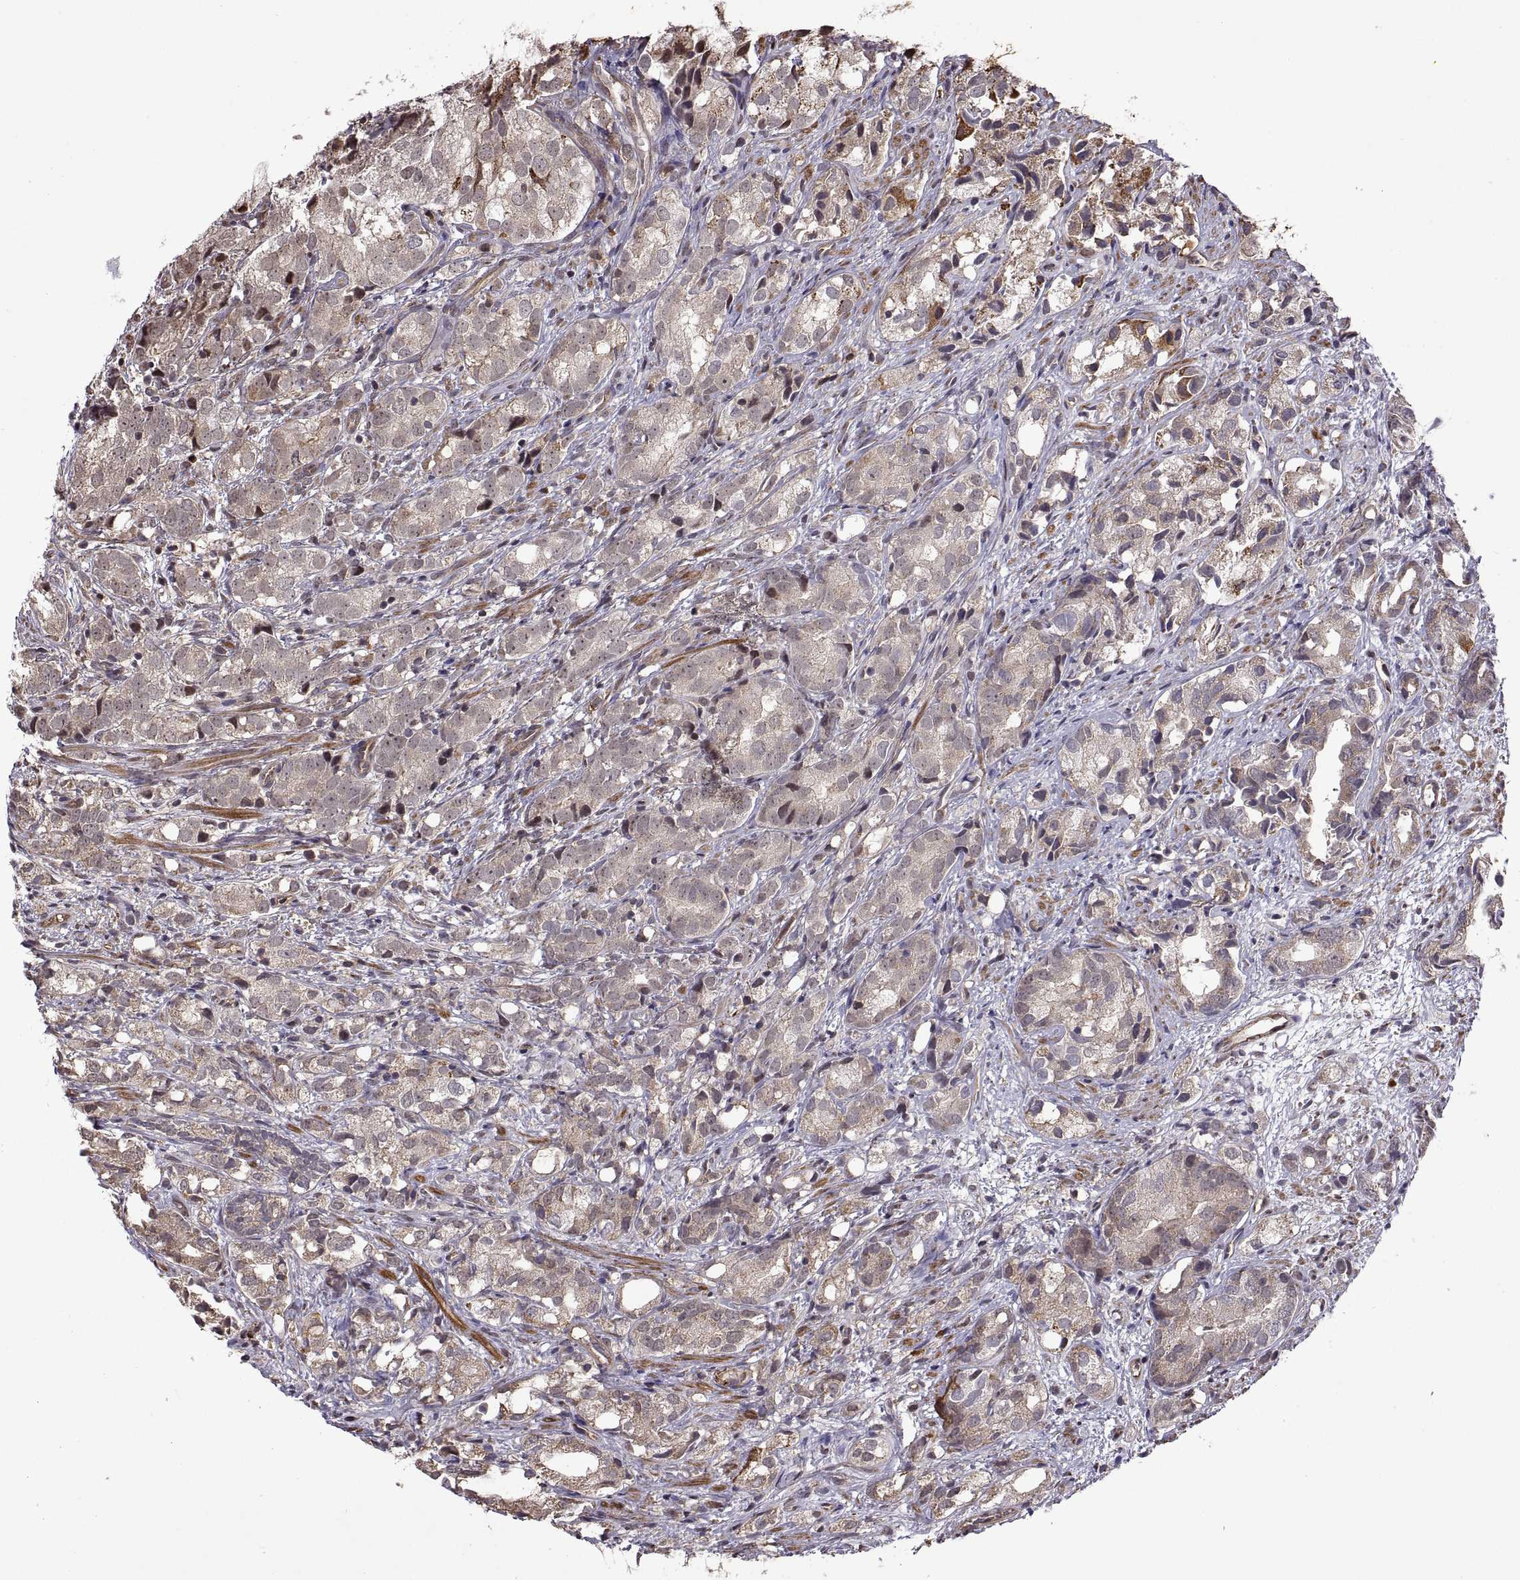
{"staining": {"intensity": "strong", "quantity": "25%-75%", "location": "cytoplasmic/membranous"}, "tissue": "prostate cancer", "cell_type": "Tumor cells", "image_type": "cancer", "snomed": [{"axis": "morphology", "description": "Adenocarcinoma, High grade"}, {"axis": "topography", "description": "Prostate"}], "caption": "Strong cytoplasmic/membranous expression for a protein is identified in about 25%-75% of tumor cells of prostate cancer using IHC.", "gene": "ARRB1", "patient": {"sex": "male", "age": 82}}